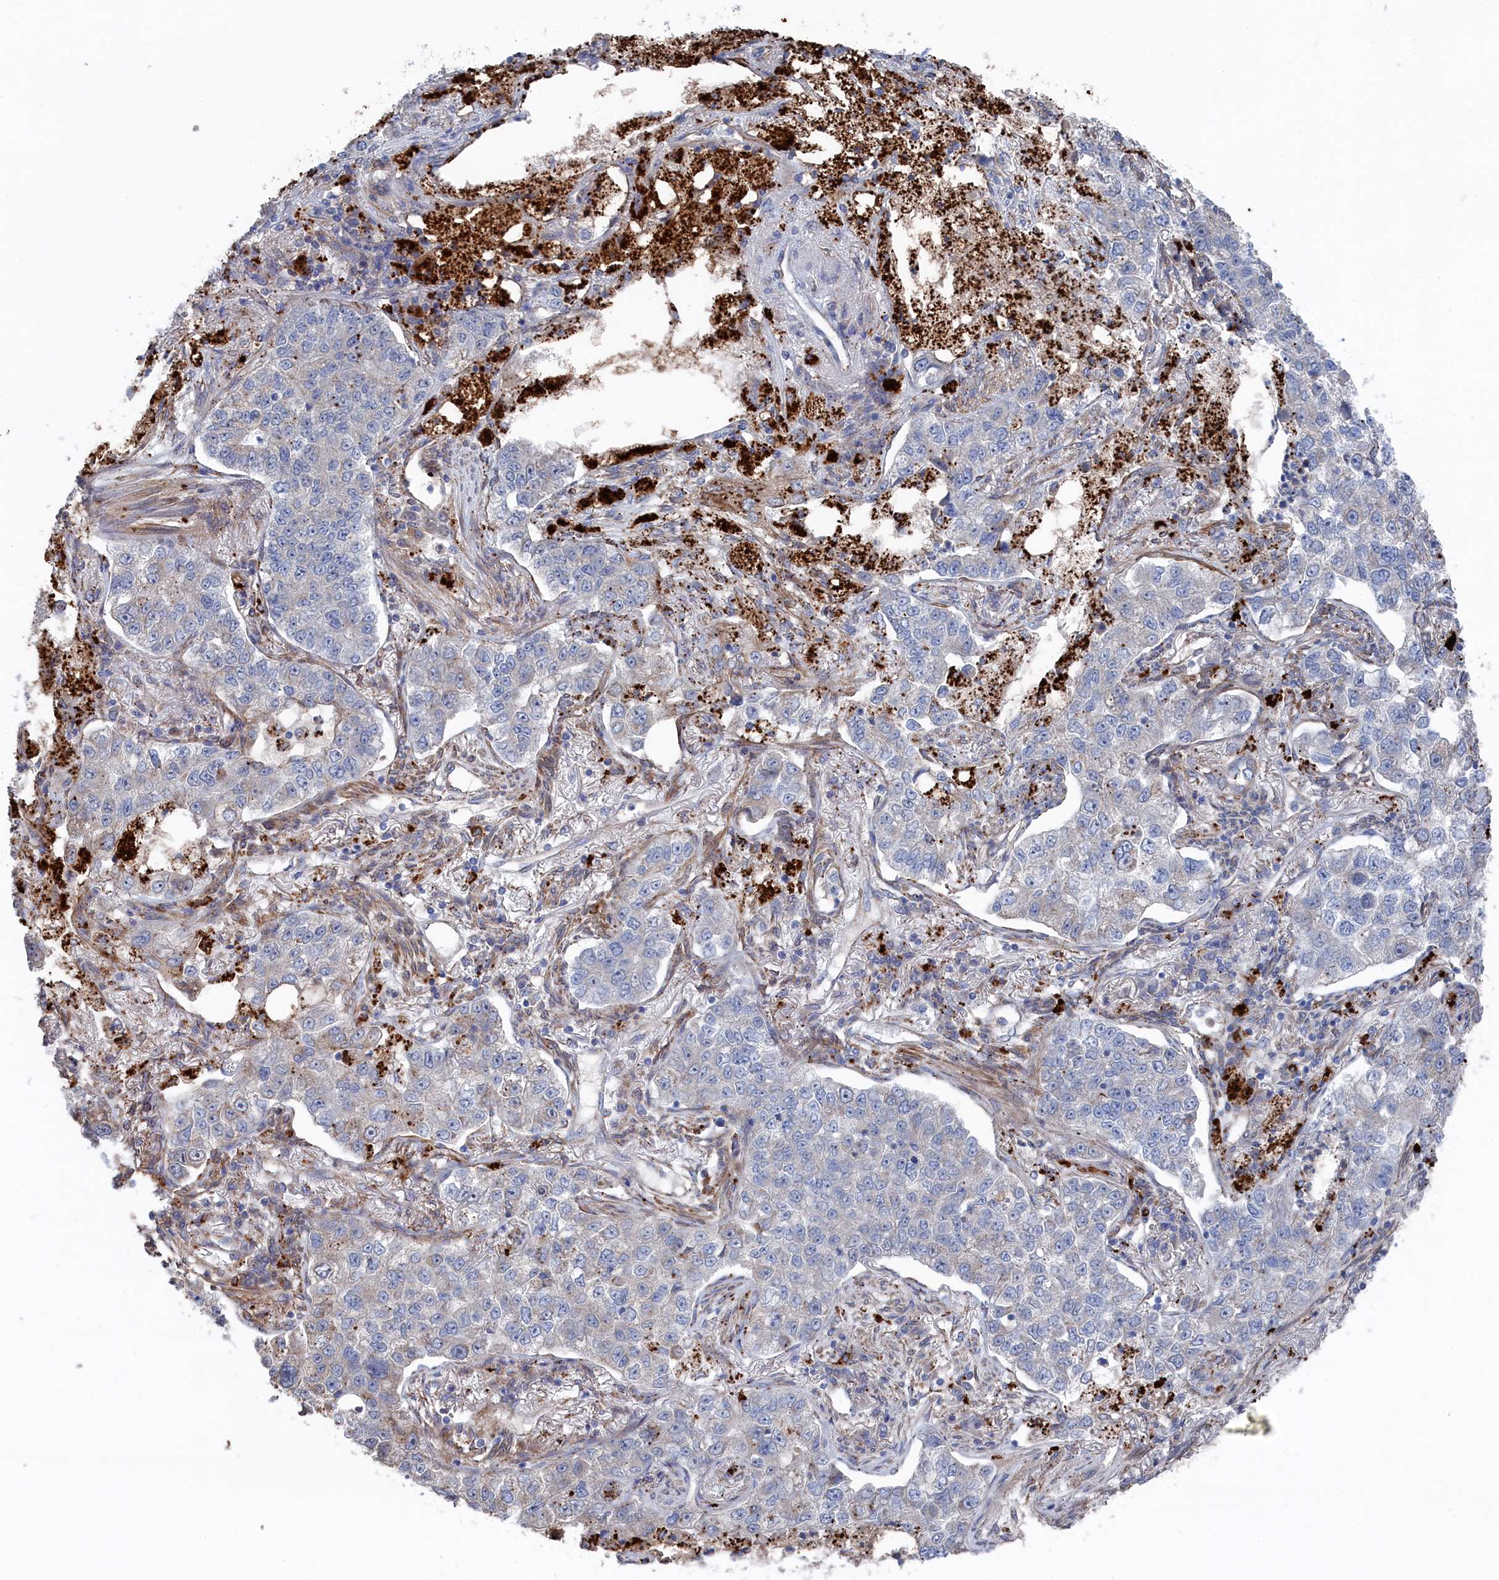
{"staining": {"intensity": "weak", "quantity": "<25%", "location": "cytoplasmic/membranous"}, "tissue": "lung cancer", "cell_type": "Tumor cells", "image_type": "cancer", "snomed": [{"axis": "morphology", "description": "Adenocarcinoma, NOS"}, {"axis": "topography", "description": "Lung"}], "caption": "DAB immunohistochemical staining of lung cancer displays no significant staining in tumor cells. The staining was performed using DAB to visualize the protein expression in brown, while the nuclei were stained in blue with hematoxylin (Magnification: 20x).", "gene": "FILIP1L", "patient": {"sex": "male", "age": 49}}